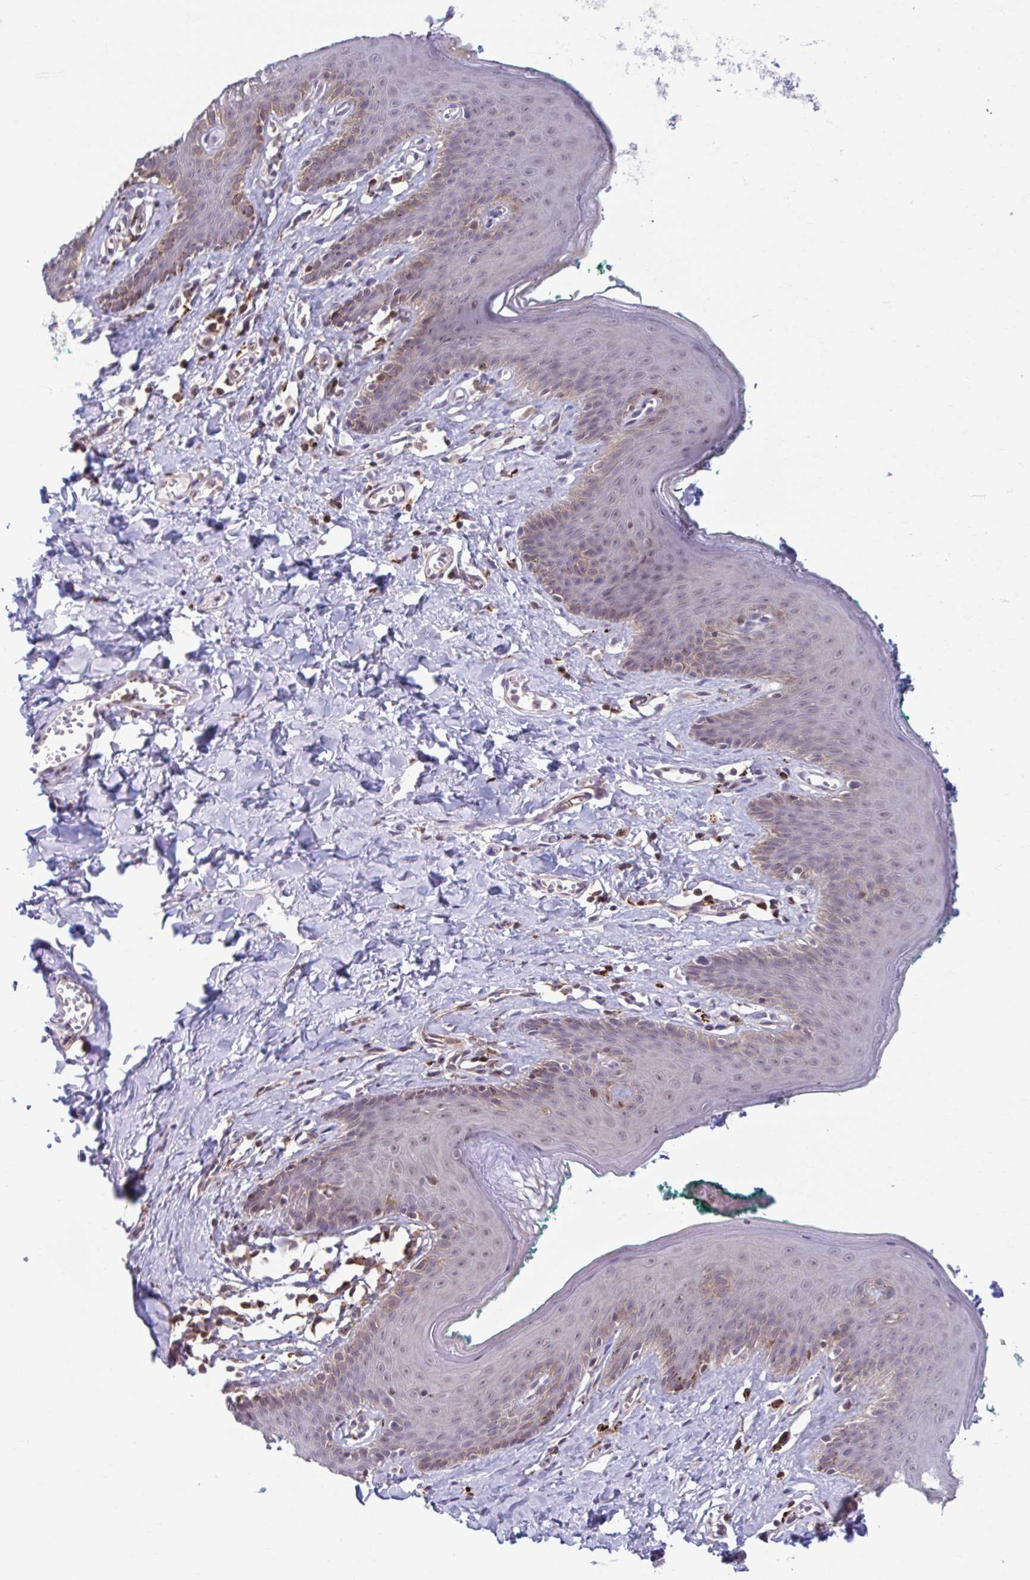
{"staining": {"intensity": "weak", "quantity": "<25%", "location": "nuclear"}, "tissue": "skin", "cell_type": "Epidermal cells", "image_type": "normal", "snomed": [{"axis": "morphology", "description": "Normal tissue, NOS"}, {"axis": "topography", "description": "Vulva"}, {"axis": "topography", "description": "Peripheral nerve tissue"}], "caption": "Immunohistochemistry photomicrograph of unremarkable skin stained for a protein (brown), which demonstrates no expression in epidermal cells. (DAB immunohistochemistry (IHC) with hematoxylin counter stain).", "gene": "ADAT3", "patient": {"sex": "female", "age": 66}}